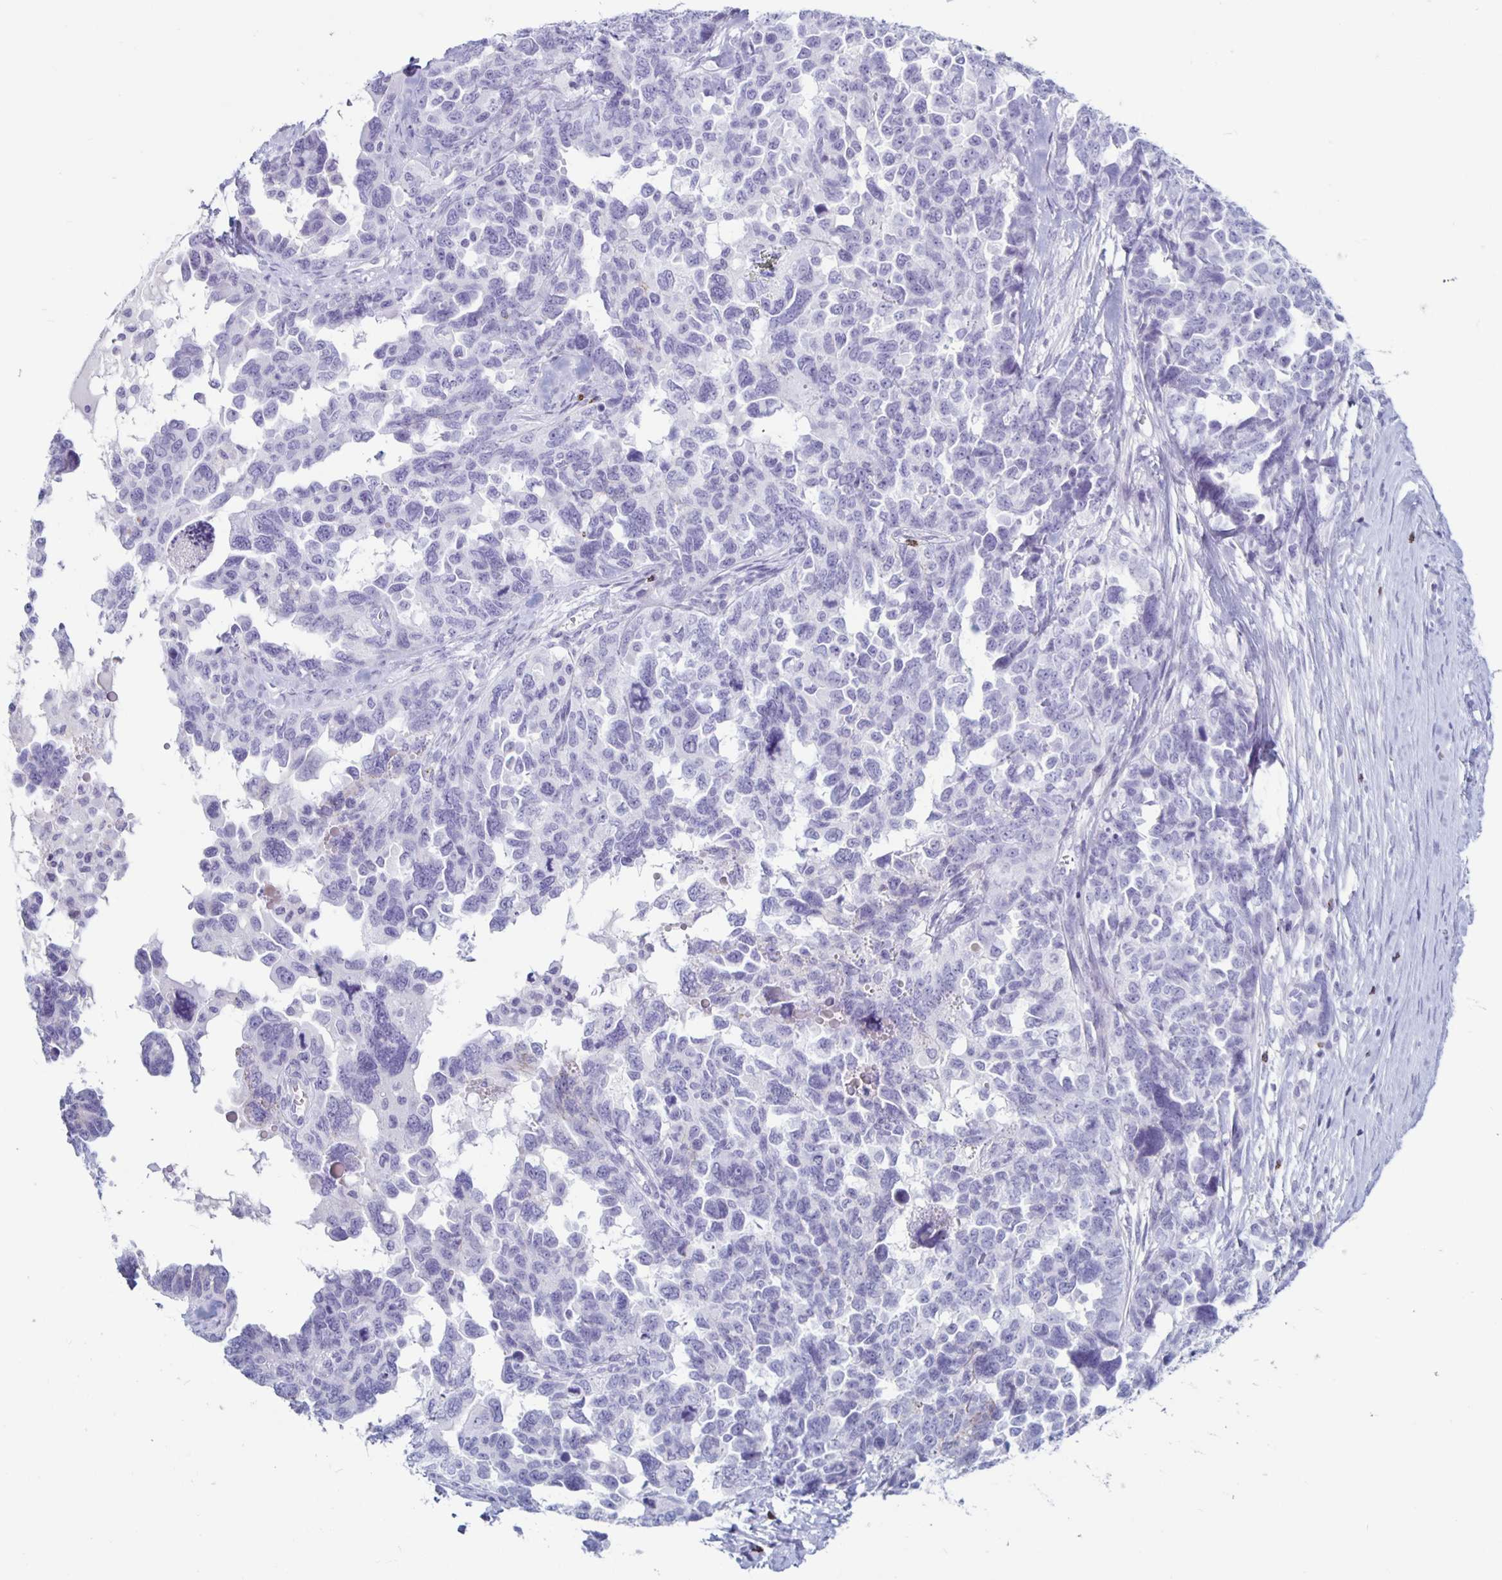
{"staining": {"intensity": "negative", "quantity": "none", "location": "none"}, "tissue": "ovarian cancer", "cell_type": "Tumor cells", "image_type": "cancer", "snomed": [{"axis": "morphology", "description": "Cystadenocarcinoma, serous, NOS"}, {"axis": "topography", "description": "Ovary"}], "caption": "This is an immunohistochemistry (IHC) histopathology image of human ovarian serous cystadenocarcinoma. There is no positivity in tumor cells.", "gene": "GZMK", "patient": {"sex": "female", "age": 69}}